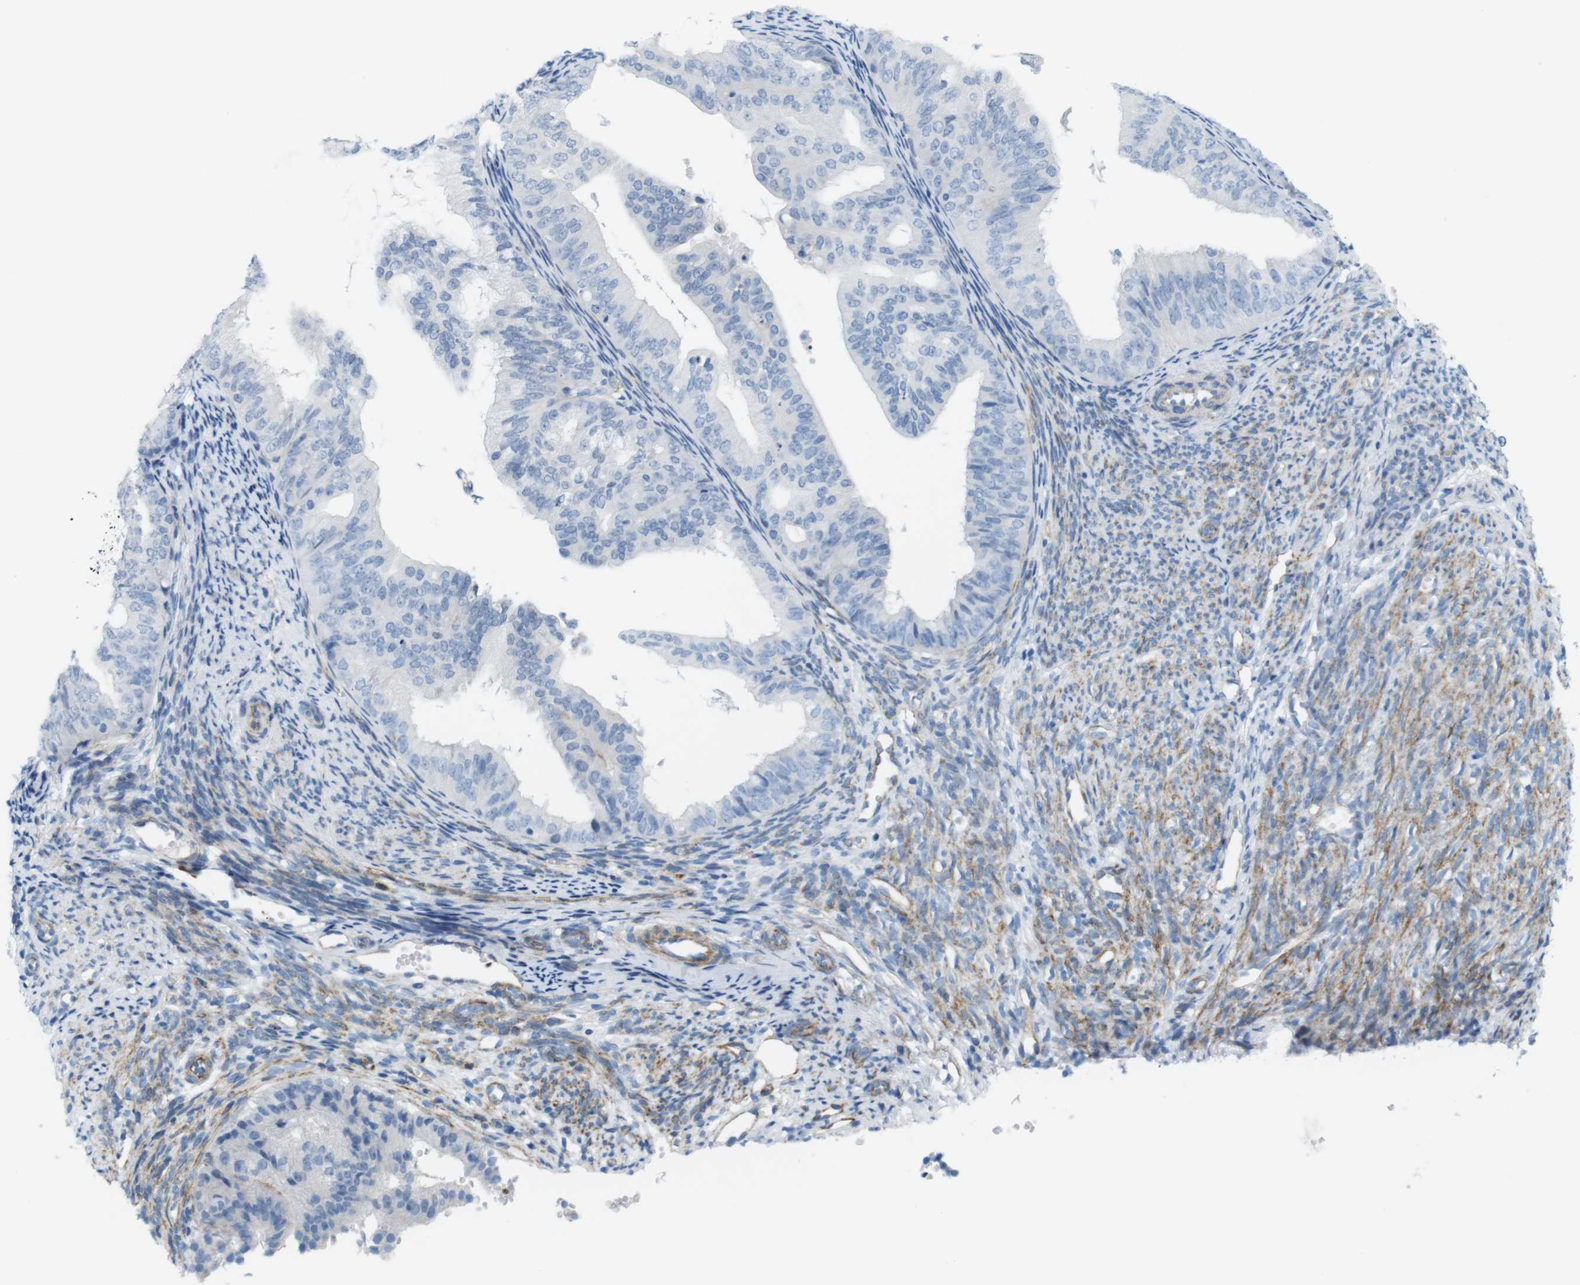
{"staining": {"intensity": "negative", "quantity": "none", "location": "none"}, "tissue": "endometrial cancer", "cell_type": "Tumor cells", "image_type": "cancer", "snomed": [{"axis": "morphology", "description": "Adenocarcinoma, NOS"}, {"axis": "topography", "description": "Endometrium"}], "caption": "A micrograph of human adenocarcinoma (endometrial) is negative for staining in tumor cells.", "gene": "MYH9", "patient": {"sex": "female", "age": 63}}